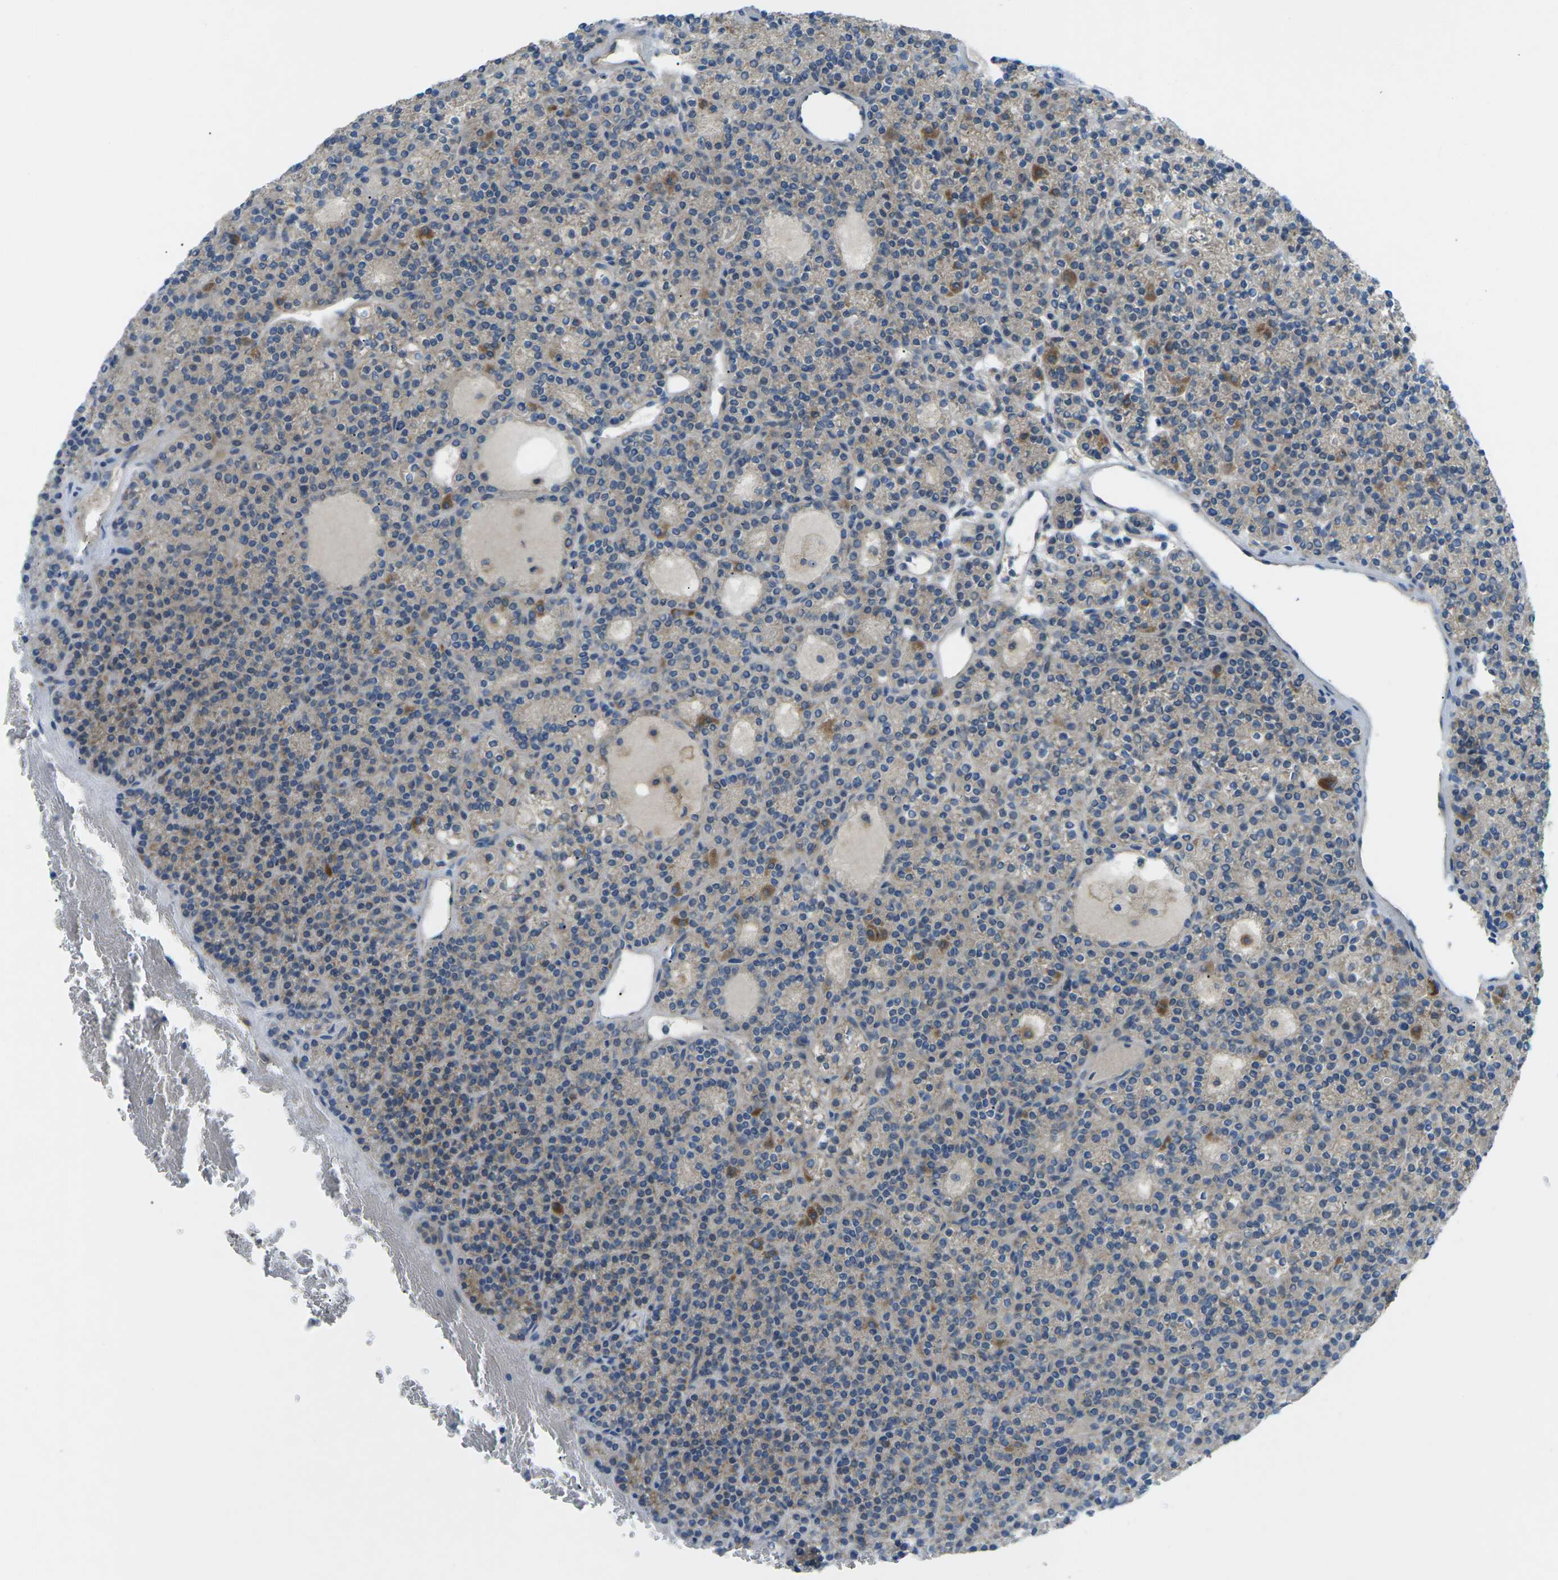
{"staining": {"intensity": "moderate", "quantity": "<25%", "location": "cytoplasmic/membranous"}, "tissue": "parathyroid gland", "cell_type": "Glandular cells", "image_type": "normal", "snomed": [{"axis": "morphology", "description": "Normal tissue, NOS"}, {"axis": "morphology", "description": "Adenoma, NOS"}, {"axis": "topography", "description": "Parathyroid gland"}], "caption": "Immunohistochemistry (IHC) (DAB (3,3'-diaminobenzidine)) staining of unremarkable human parathyroid gland shows moderate cytoplasmic/membranous protein expression in about <25% of glandular cells.", "gene": "MYLK4", "patient": {"sex": "female", "age": 64}}